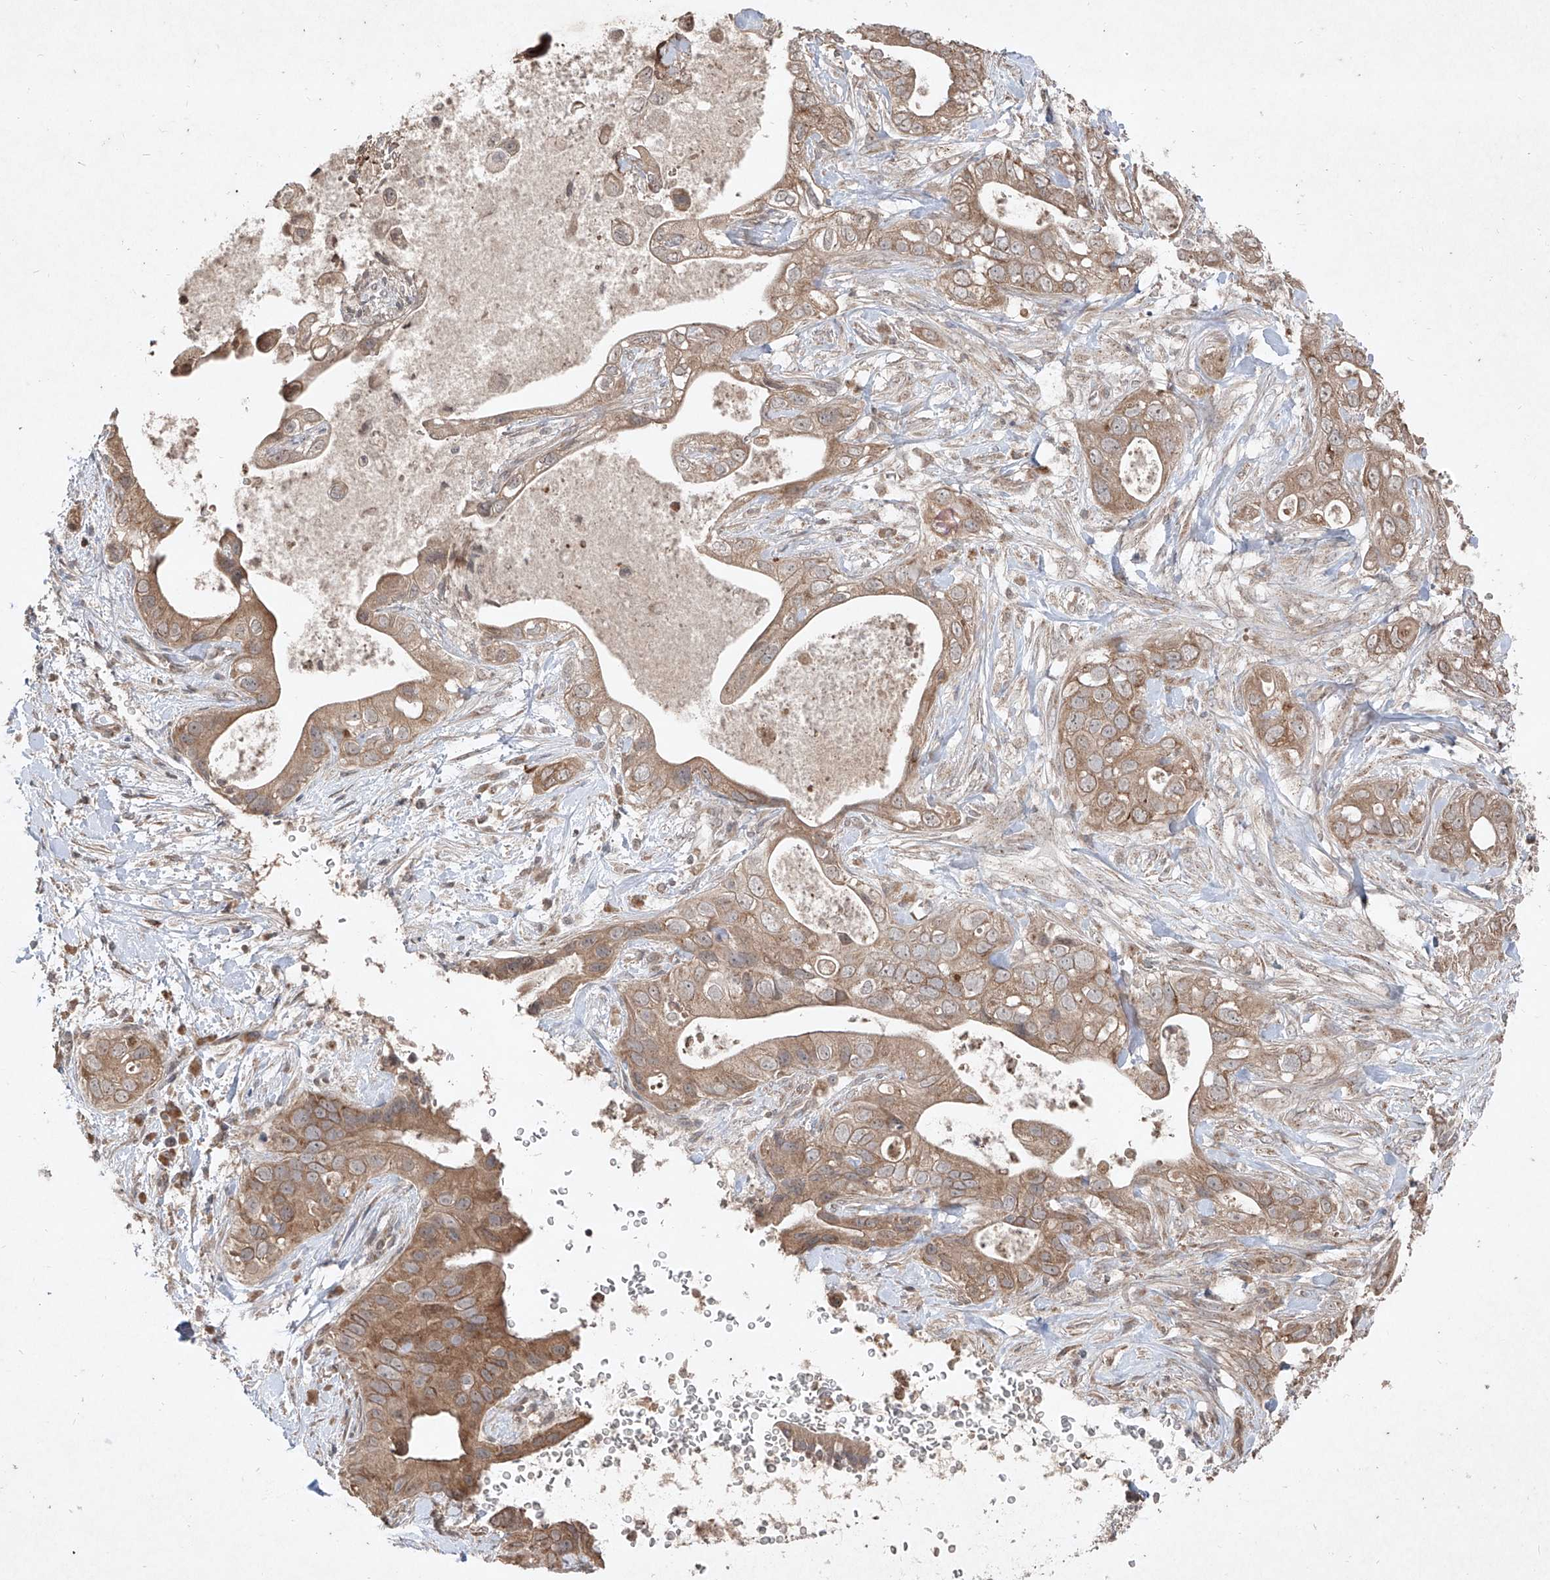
{"staining": {"intensity": "moderate", "quantity": ">75%", "location": "cytoplasmic/membranous"}, "tissue": "pancreatic cancer", "cell_type": "Tumor cells", "image_type": "cancer", "snomed": [{"axis": "morphology", "description": "Adenocarcinoma, NOS"}, {"axis": "topography", "description": "Pancreas"}], "caption": "Immunohistochemical staining of pancreatic cancer (adenocarcinoma) exhibits medium levels of moderate cytoplasmic/membranous protein staining in about >75% of tumor cells.", "gene": "ABCD3", "patient": {"sex": "female", "age": 78}}